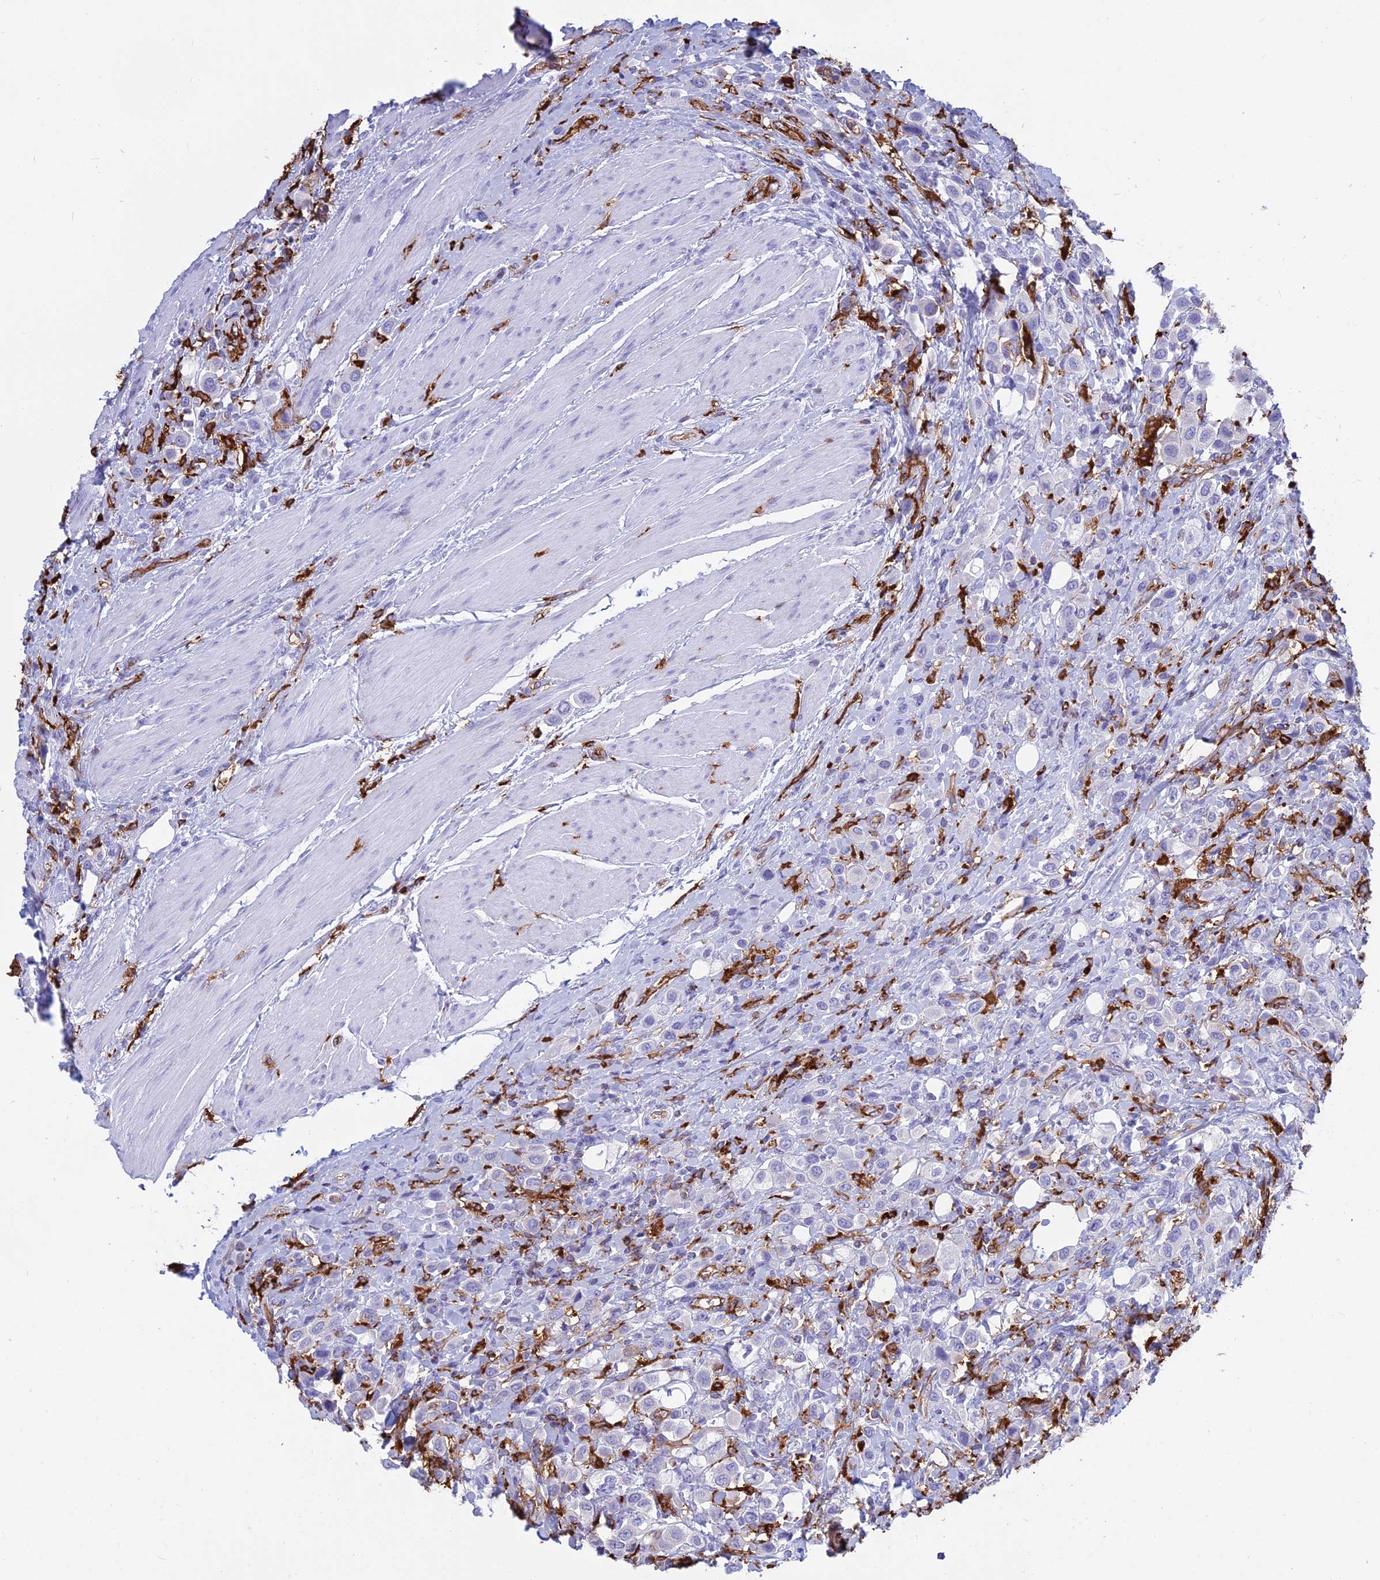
{"staining": {"intensity": "negative", "quantity": "none", "location": "none"}, "tissue": "urothelial cancer", "cell_type": "Tumor cells", "image_type": "cancer", "snomed": [{"axis": "morphology", "description": "Urothelial carcinoma, High grade"}, {"axis": "topography", "description": "Urinary bladder"}], "caption": "Tumor cells show no significant staining in high-grade urothelial carcinoma.", "gene": "HLA-DRB1", "patient": {"sex": "male", "age": 50}}